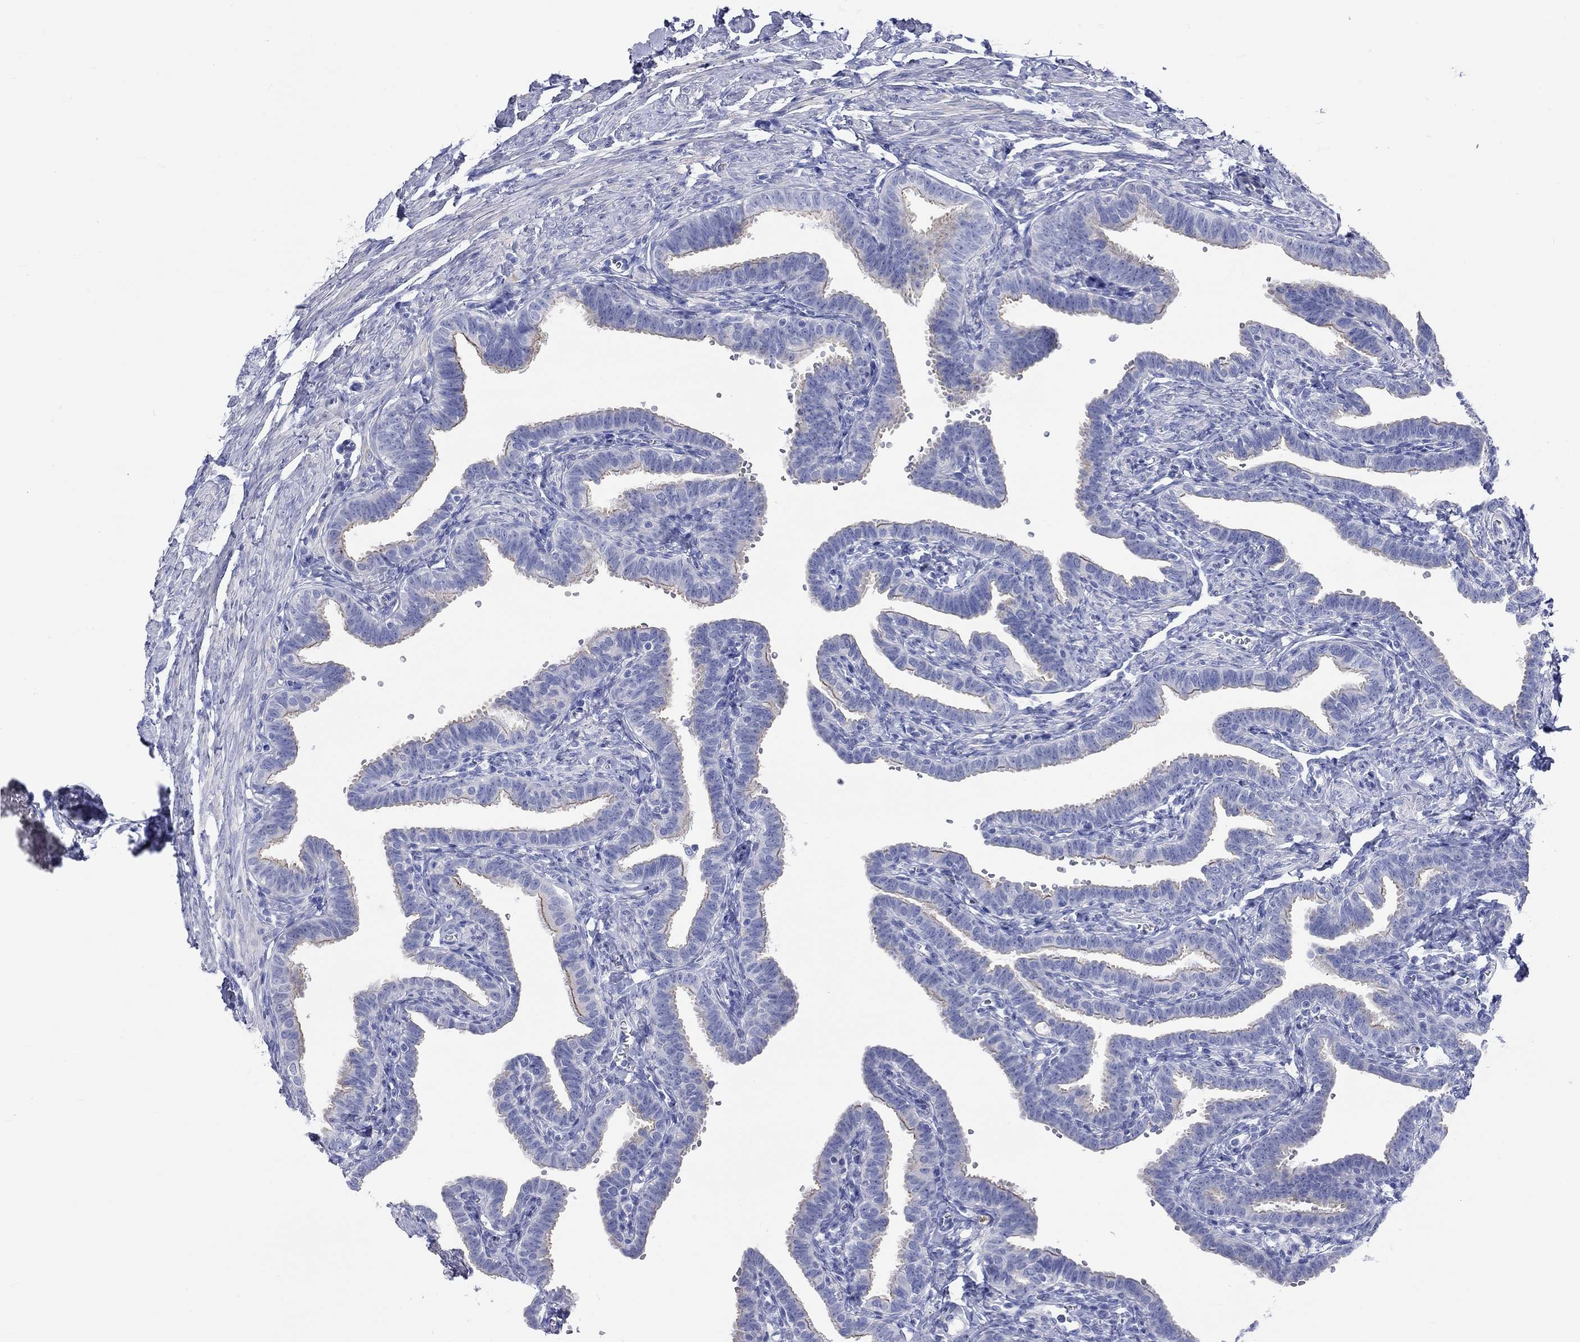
{"staining": {"intensity": "weak", "quantity": "<25%", "location": "cytoplasmic/membranous"}, "tissue": "fallopian tube", "cell_type": "Glandular cells", "image_type": "normal", "snomed": [{"axis": "morphology", "description": "Normal tissue, NOS"}, {"axis": "topography", "description": "Fallopian tube"}, {"axis": "topography", "description": "Ovary"}], "caption": "Fallopian tube was stained to show a protein in brown. There is no significant positivity in glandular cells.", "gene": "SPATA9", "patient": {"sex": "female", "age": 57}}